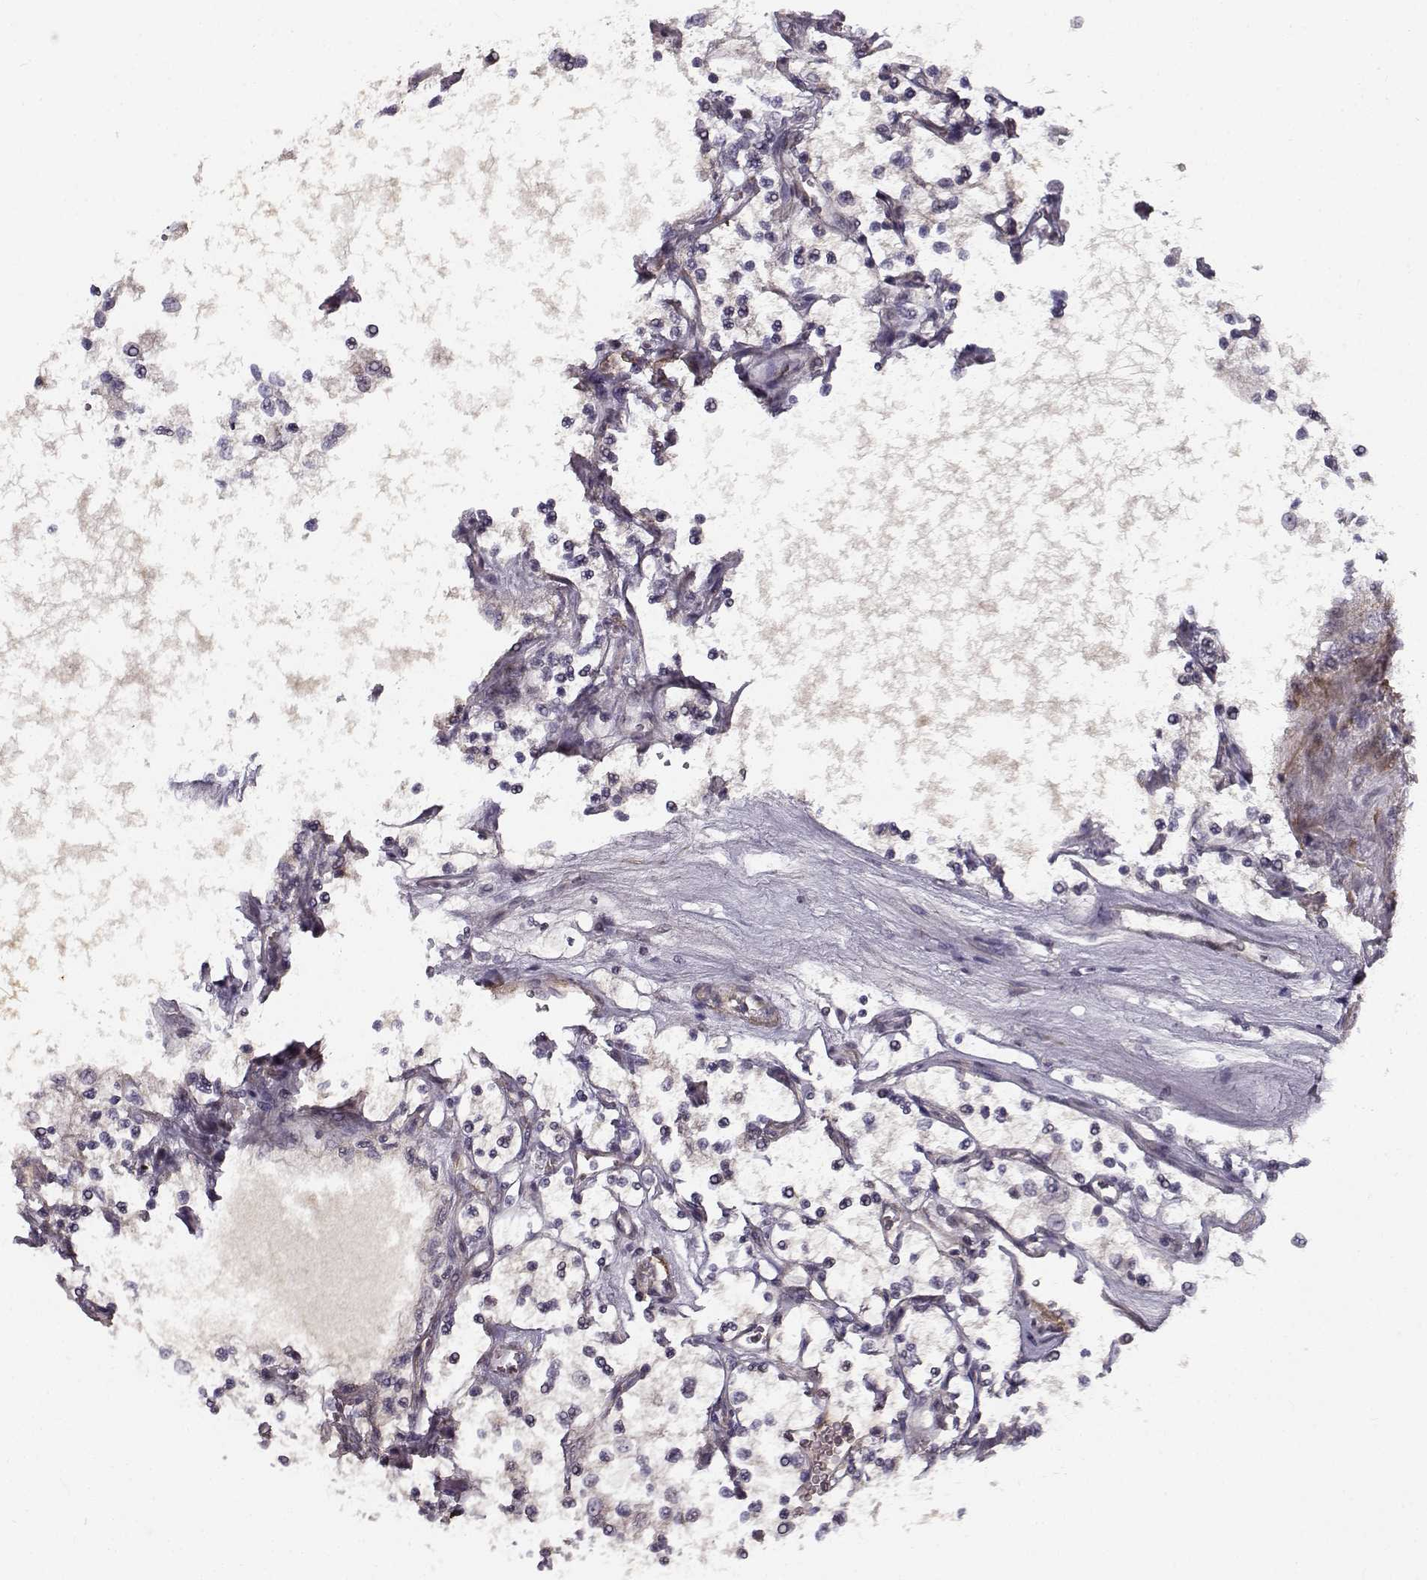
{"staining": {"intensity": "negative", "quantity": "none", "location": "none"}, "tissue": "renal cancer", "cell_type": "Tumor cells", "image_type": "cancer", "snomed": [{"axis": "morphology", "description": "Adenocarcinoma, NOS"}, {"axis": "topography", "description": "Kidney"}], "caption": "There is no significant staining in tumor cells of renal cancer.", "gene": "RGS9BP", "patient": {"sex": "female", "age": 69}}